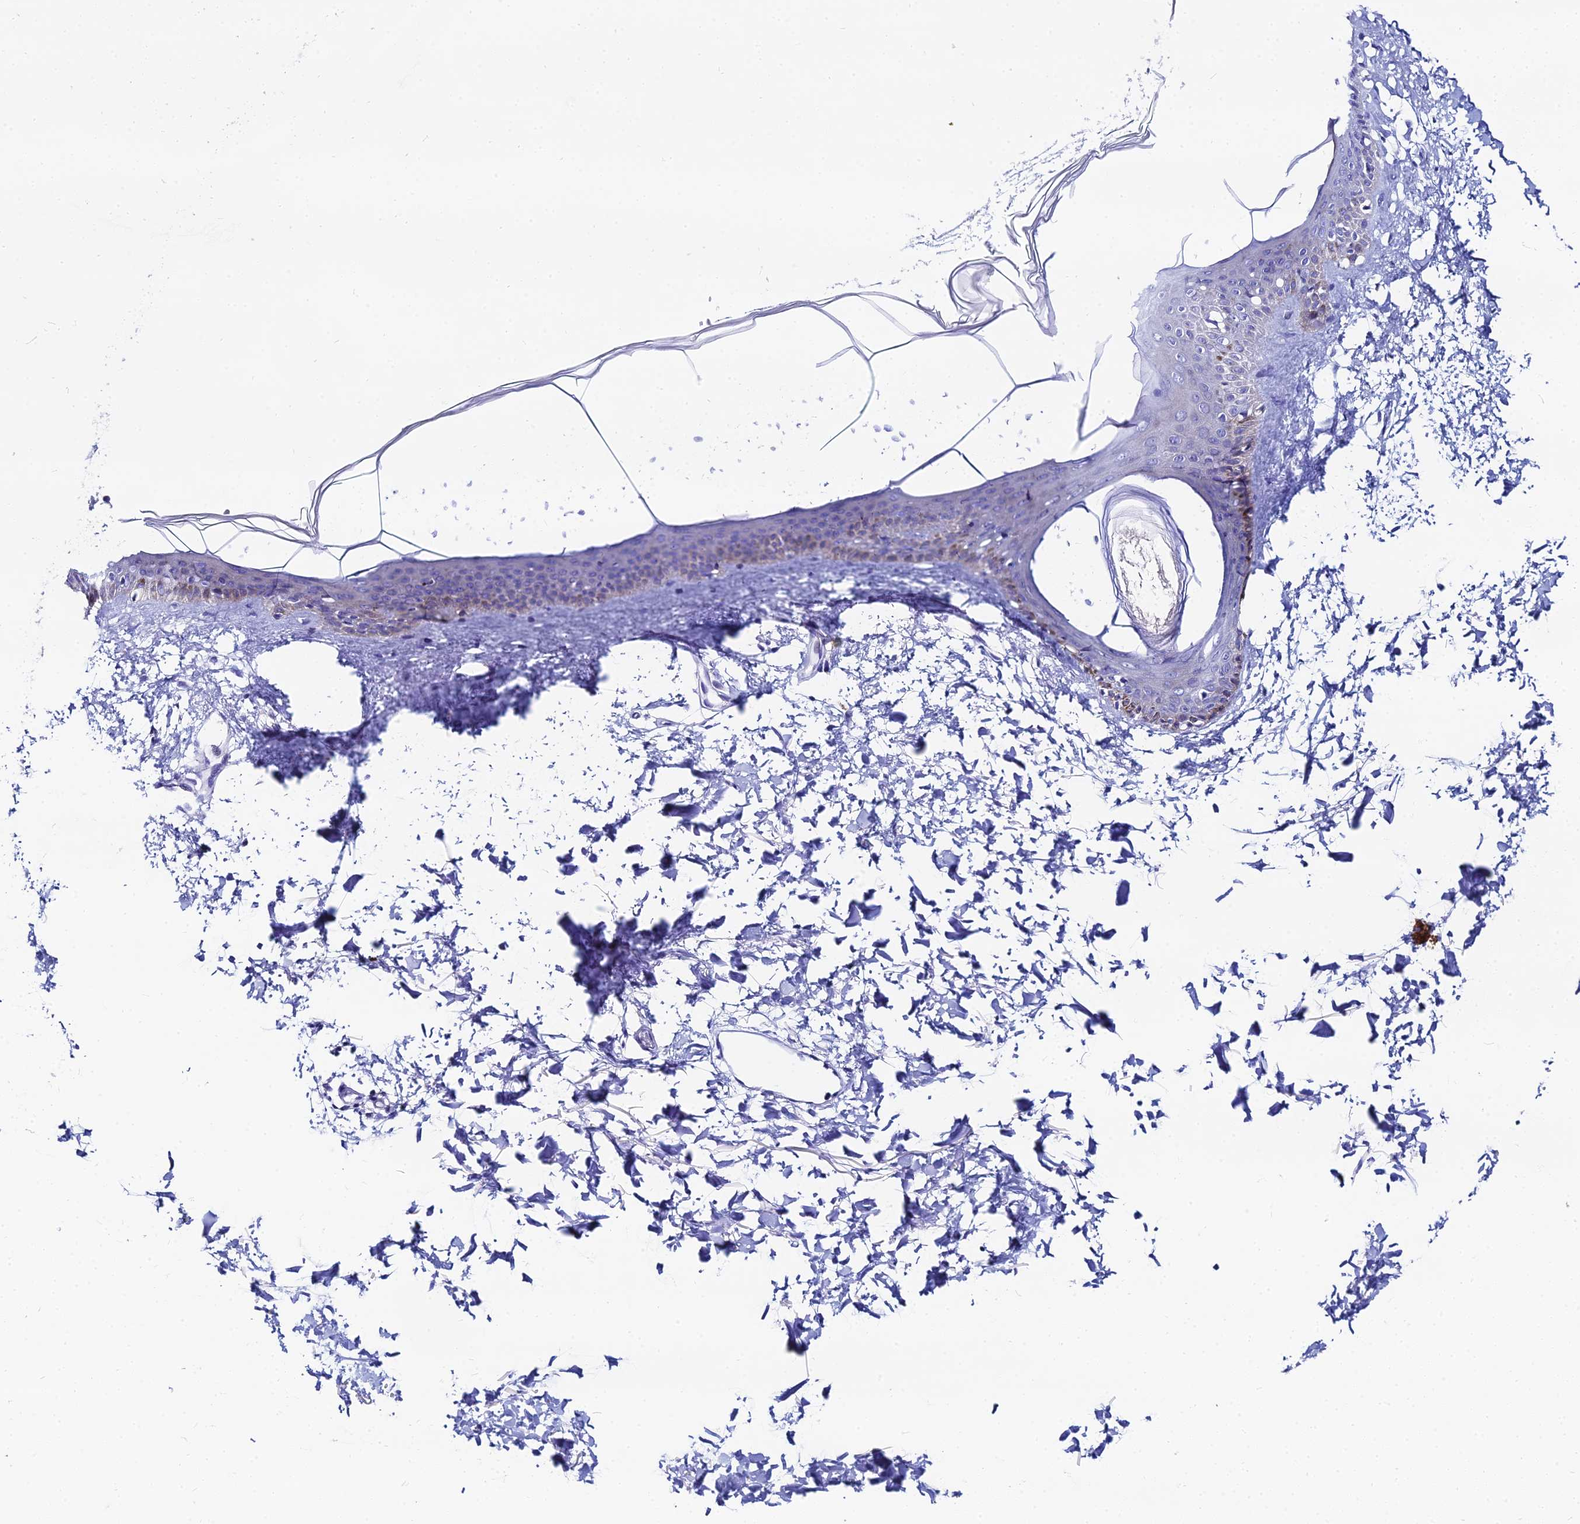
{"staining": {"intensity": "negative", "quantity": "none", "location": "none"}, "tissue": "skin", "cell_type": "Fibroblasts", "image_type": "normal", "snomed": [{"axis": "morphology", "description": "Normal tissue, NOS"}, {"axis": "topography", "description": "Skin"}], "caption": "The photomicrograph displays no staining of fibroblasts in normal skin.", "gene": "HSPA1L", "patient": {"sex": "female", "age": 58}}